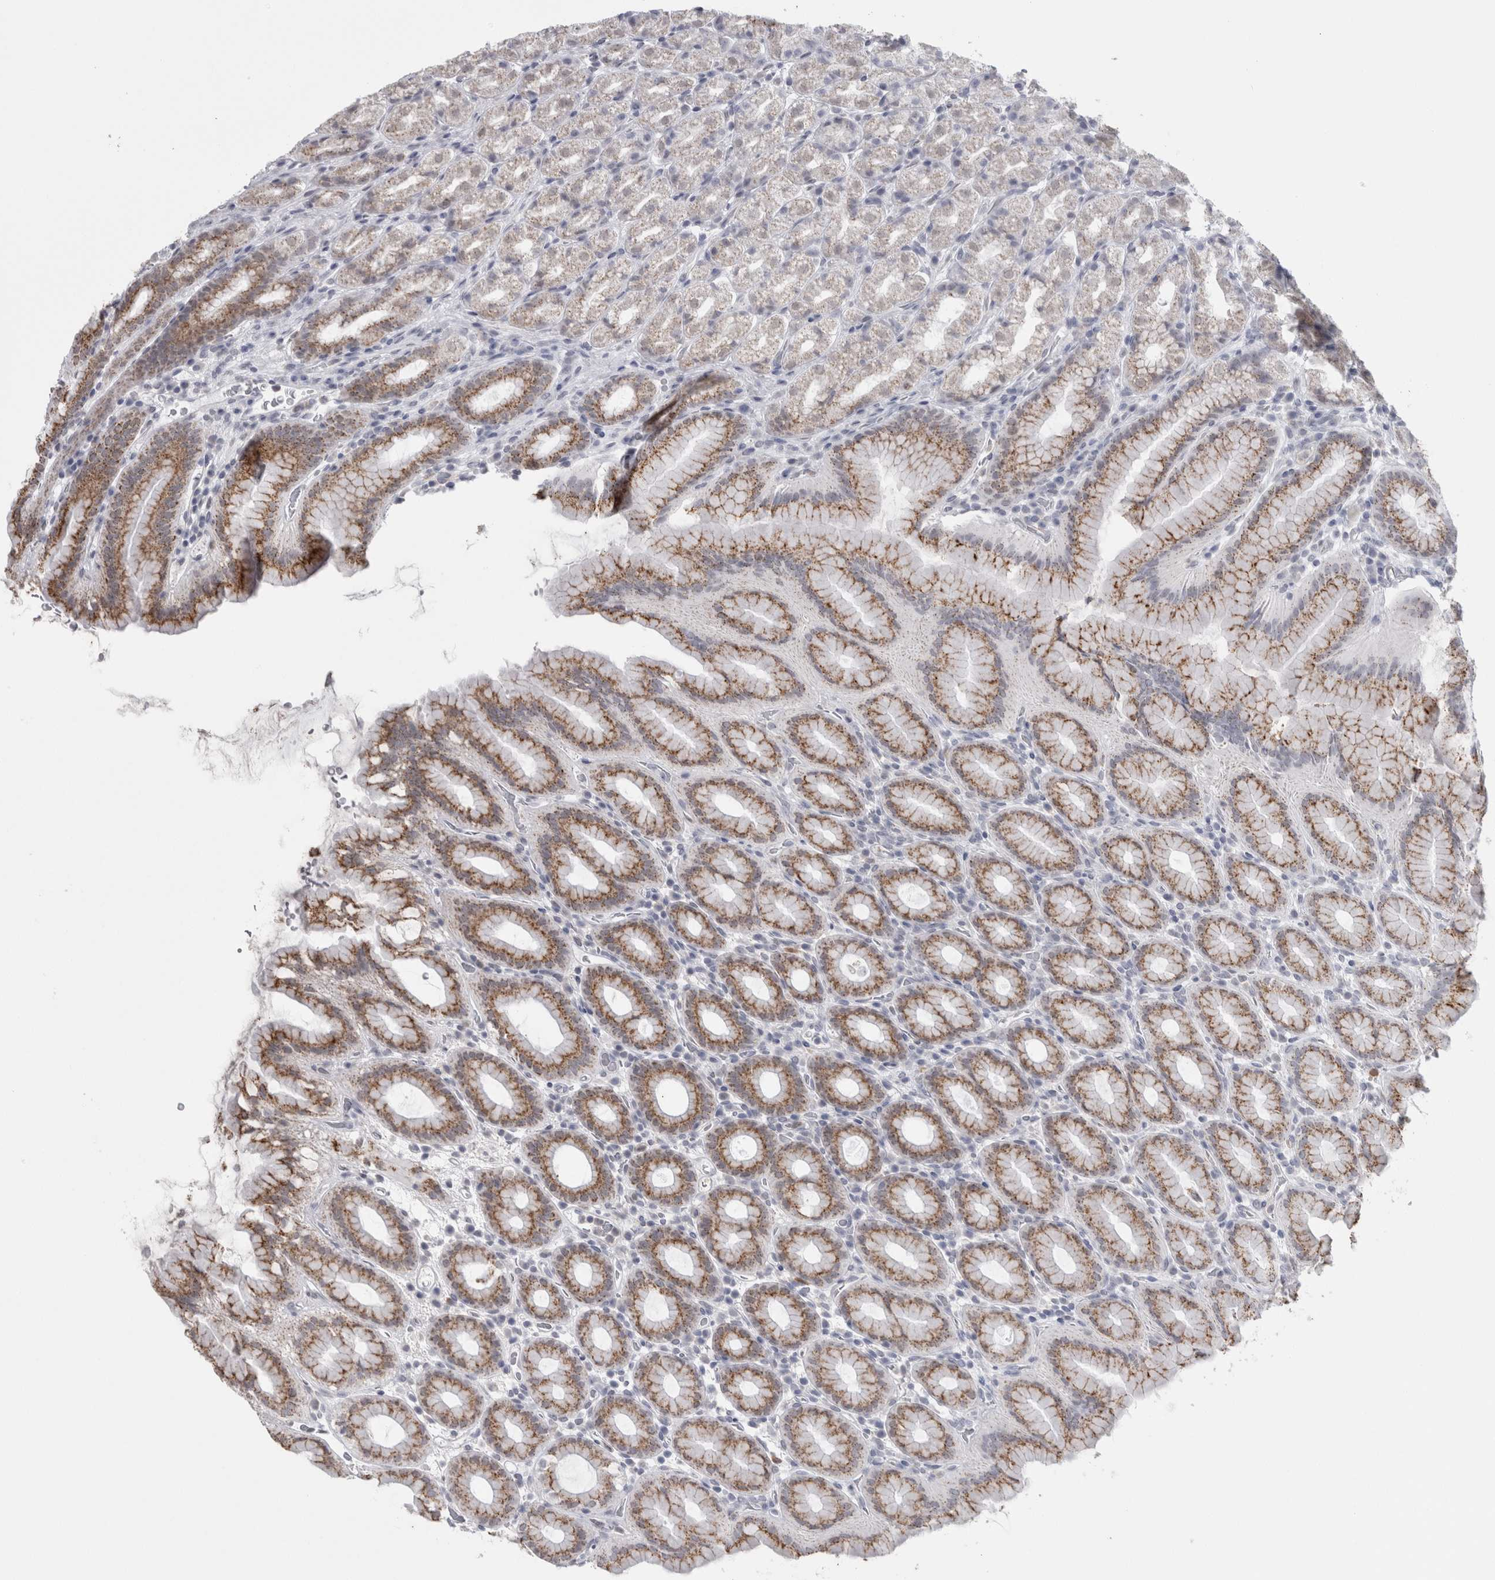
{"staining": {"intensity": "moderate", "quantity": "25%-75%", "location": "cytoplasmic/membranous"}, "tissue": "stomach", "cell_type": "Glandular cells", "image_type": "normal", "snomed": [{"axis": "morphology", "description": "Normal tissue, NOS"}, {"axis": "topography", "description": "Stomach, upper"}], "caption": "About 25%-75% of glandular cells in benign human stomach show moderate cytoplasmic/membranous protein positivity as visualized by brown immunohistochemical staining.", "gene": "PLIN1", "patient": {"sex": "male", "age": 68}}